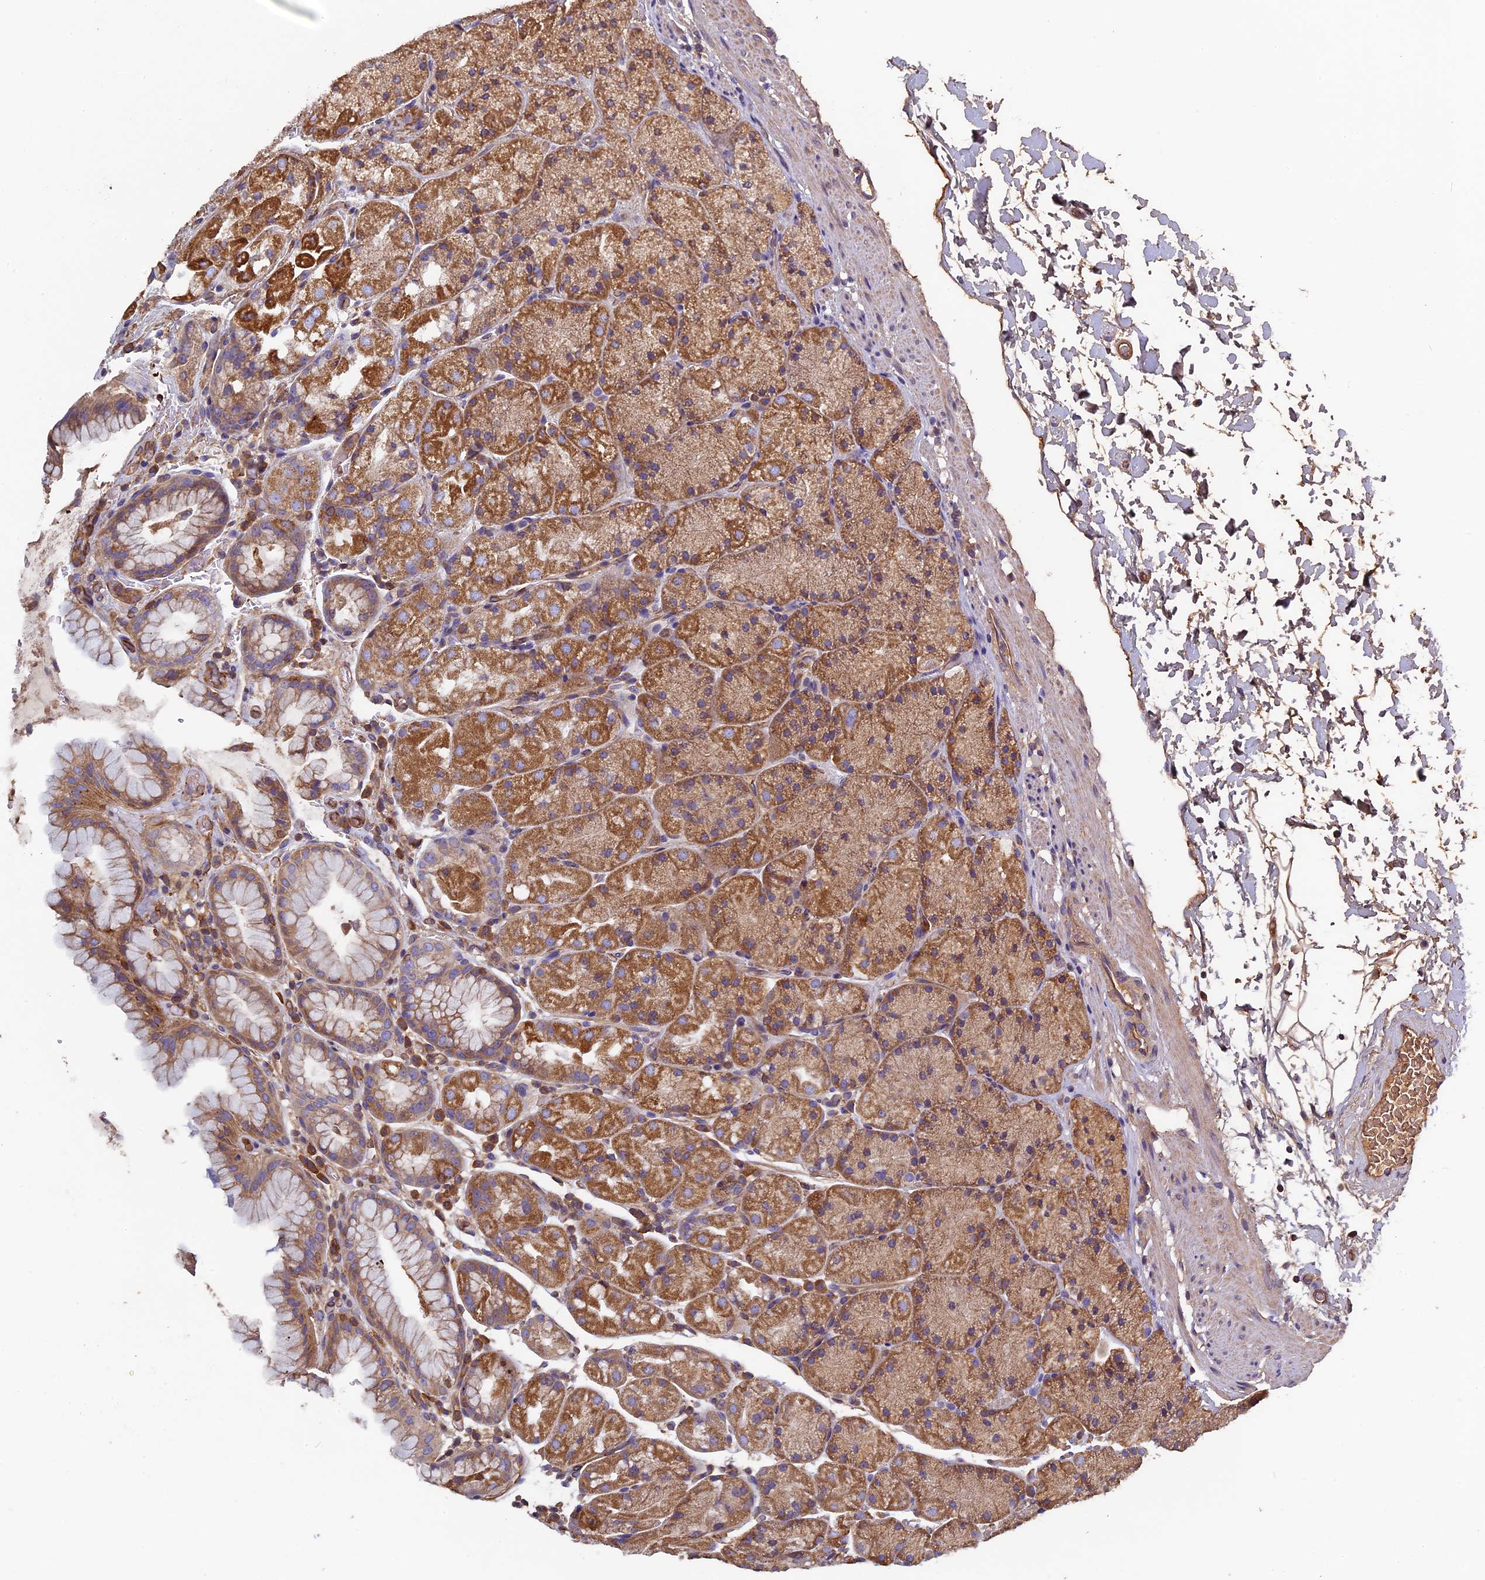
{"staining": {"intensity": "moderate", "quantity": ">75%", "location": "cytoplasmic/membranous"}, "tissue": "stomach", "cell_type": "Glandular cells", "image_type": "normal", "snomed": [{"axis": "morphology", "description": "Normal tissue, NOS"}, {"axis": "topography", "description": "Stomach, upper"}, {"axis": "topography", "description": "Stomach, lower"}], "caption": "Benign stomach displays moderate cytoplasmic/membranous expression in about >75% of glandular cells (DAB (3,3'-diaminobenzidine) IHC with brightfield microscopy, high magnification)..", "gene": "CCDC153", "patient": {"sex": "male", "age": 67}}